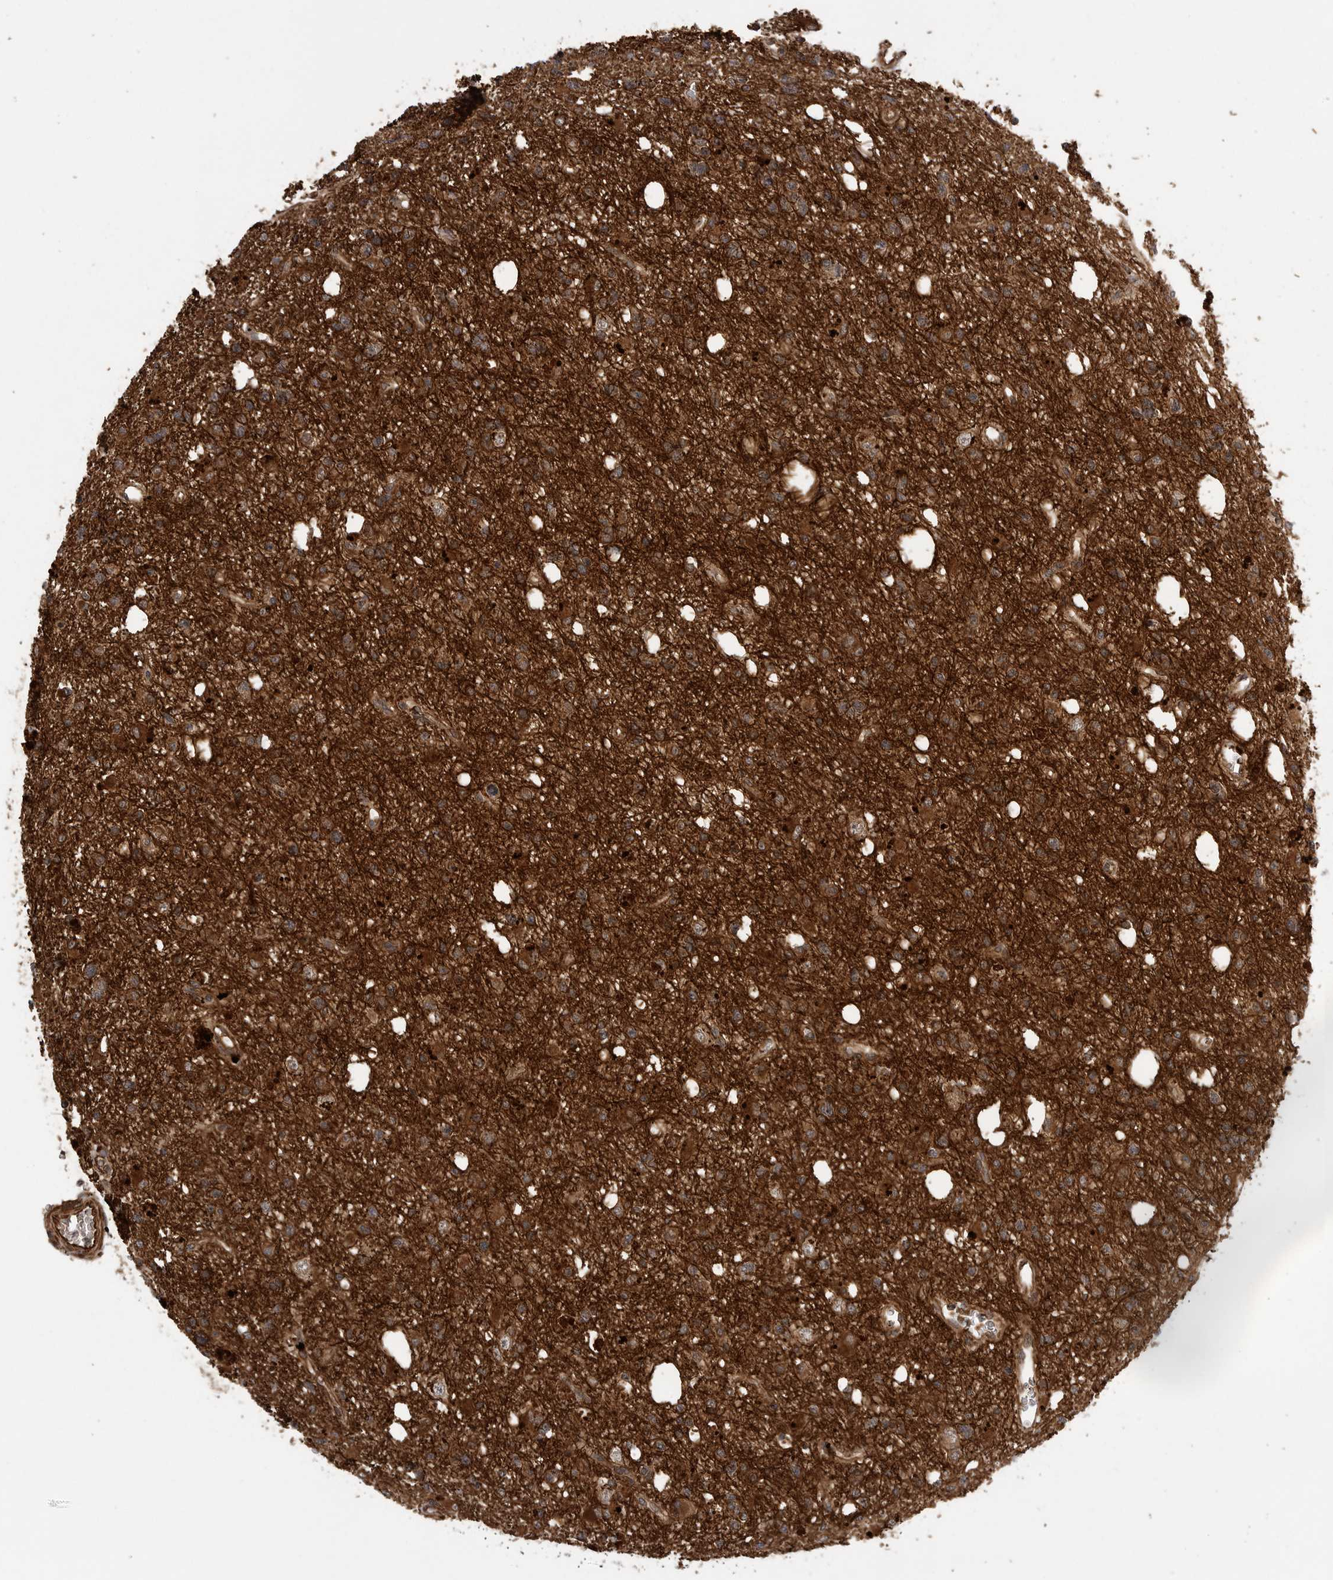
{"staining": {"intensity": "strong", "quantity": ">75%", "location": "cytoplasmic/membranous"}, "tissue": "glioma", "cell_type": "Tumor cells", "image_type": "cancer", "snomed": [{"axis": "morphology", "description": "Glioma, malignant, High grade"}, {"axis": "topography", "description": "Brain"}], "caption": "Glioma stained for a protein (brown) exhibits strong cytoplasmic/membranous positive positivity in about >75% of tumor cells.", "gene": "PRDX4", "patient": {"sex": "female", "age": 62}}